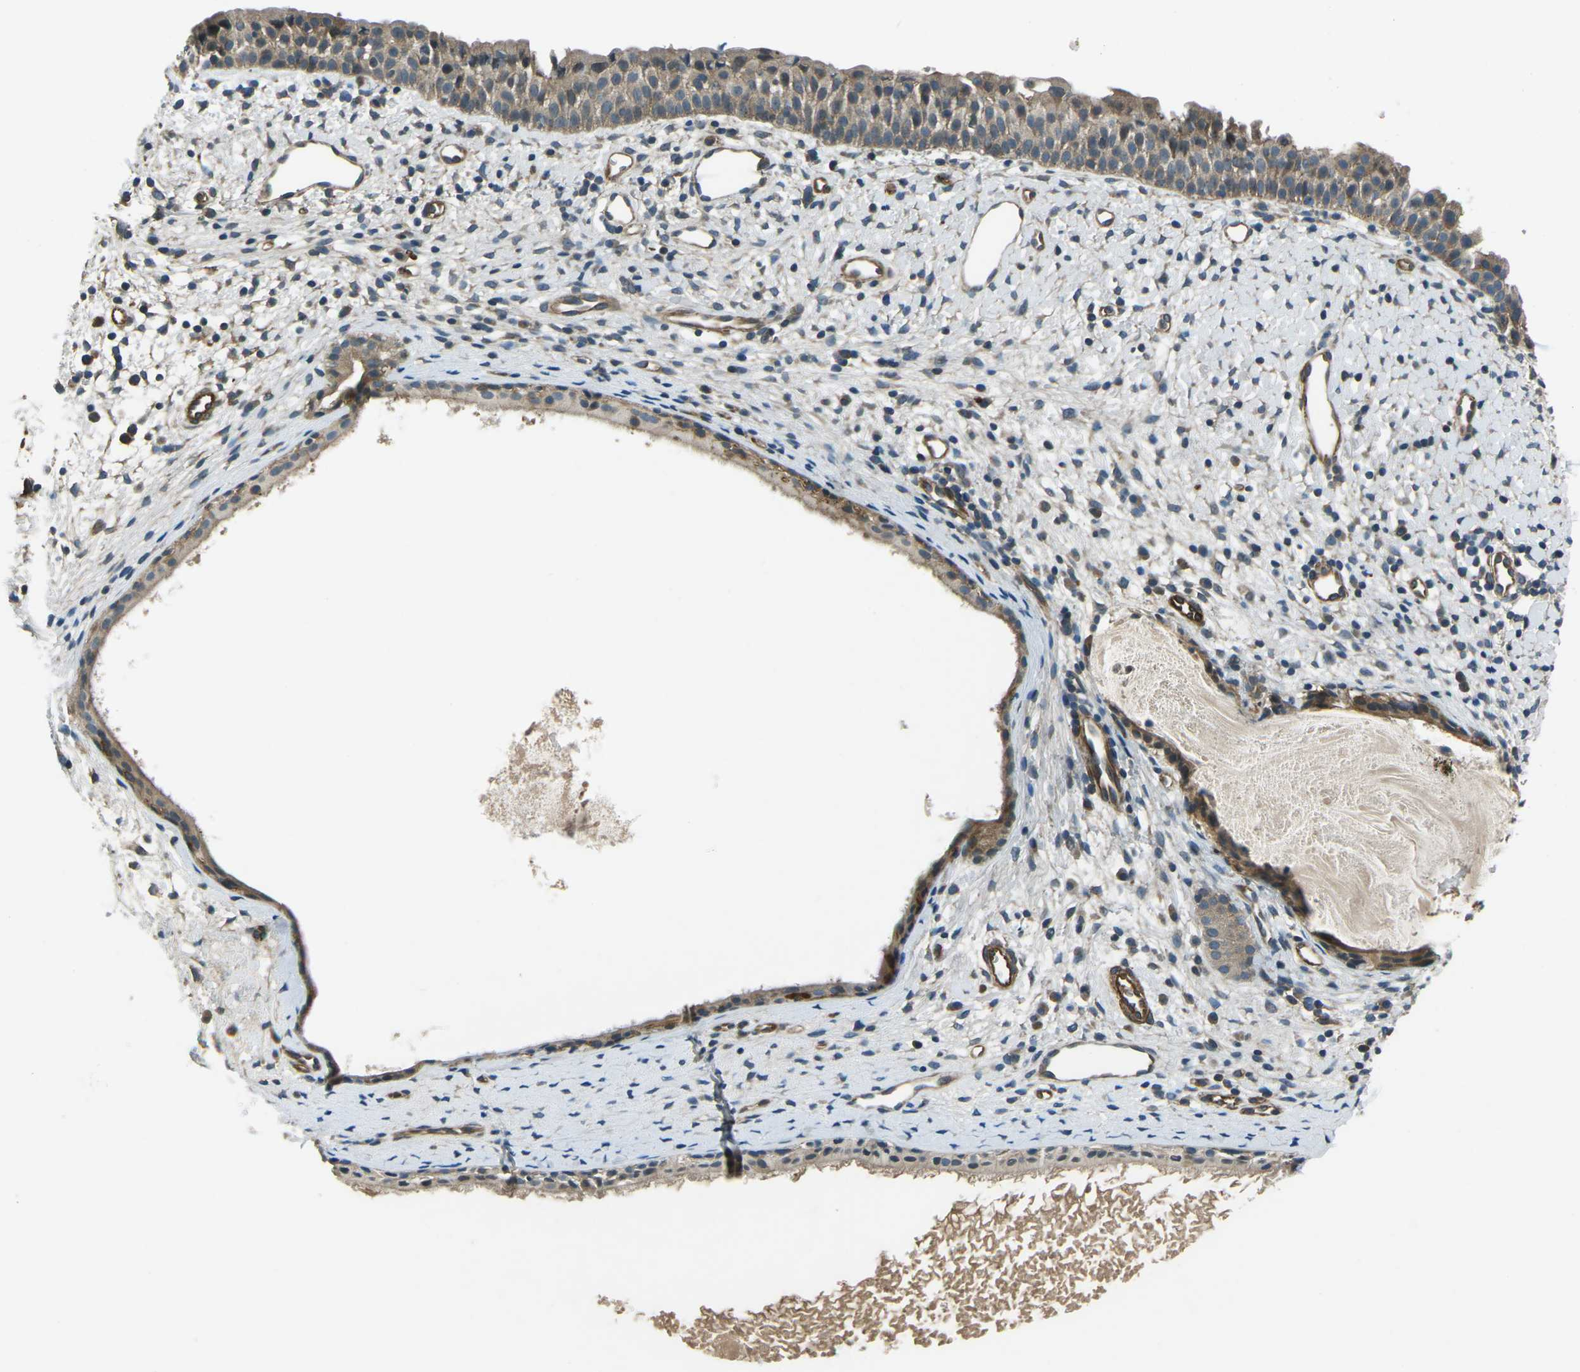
{"staining": {"intensity": "moderate", "quantity": ">75%", "location": "cytoplasmic/membranous"}, "tissue": "nasopharynx", "cell_type": "Respiratory epithelial cells", "image_type": "normal", "snomed": [{"axis": "morphology", "description": "Normal tissue, NOS"}, {"axis": "topography", "description": "Nasopharynx"}], "caption": "A medium amount of moderate cytoplasmic/membranous positivity is identified in approximately >75% of respiratory epithelial cells in benign nasopharynx.", "gene": "AFAP1", "patient": {"sex": "male", "age": 22}}